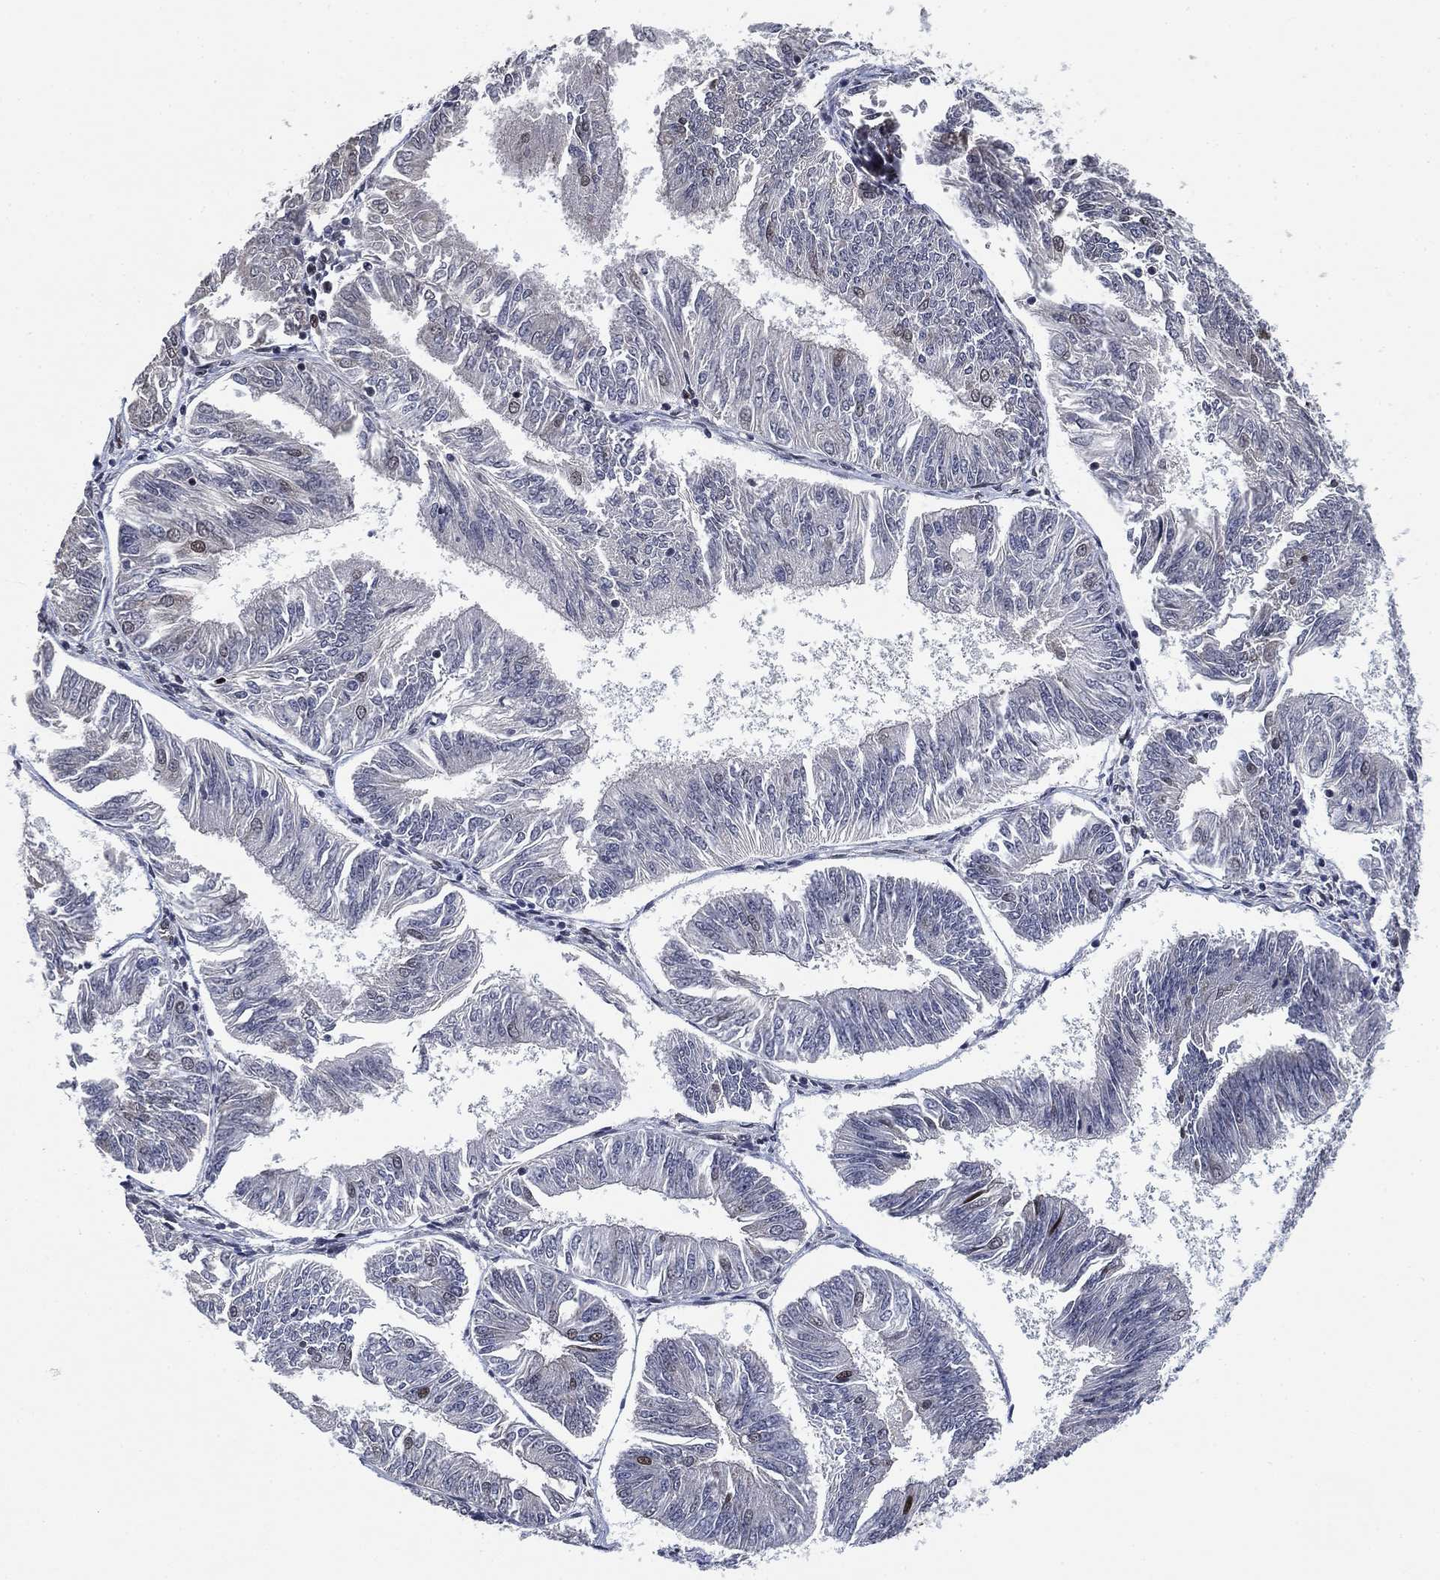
{"staining": {"intensity": "negative", "quantity": "none", "location": "none"}, "tissue": "endometrial cancer", "cell_type": "Tumor cells", "image_type": "cancer", "snomed": [{"axis": "morphology", "description": "Adenocarcinoma, NOS"}, {"axis": "topography", "description": "Endometrium"}], "caption": "This is a photomicrograph of immunohistochemistry staining of endometrial cancer (adenocarcinoma), which shows no staining in tumor cells.", "gene": "ZSCAN30", "patient": {"sex": "female", "age": 58}}